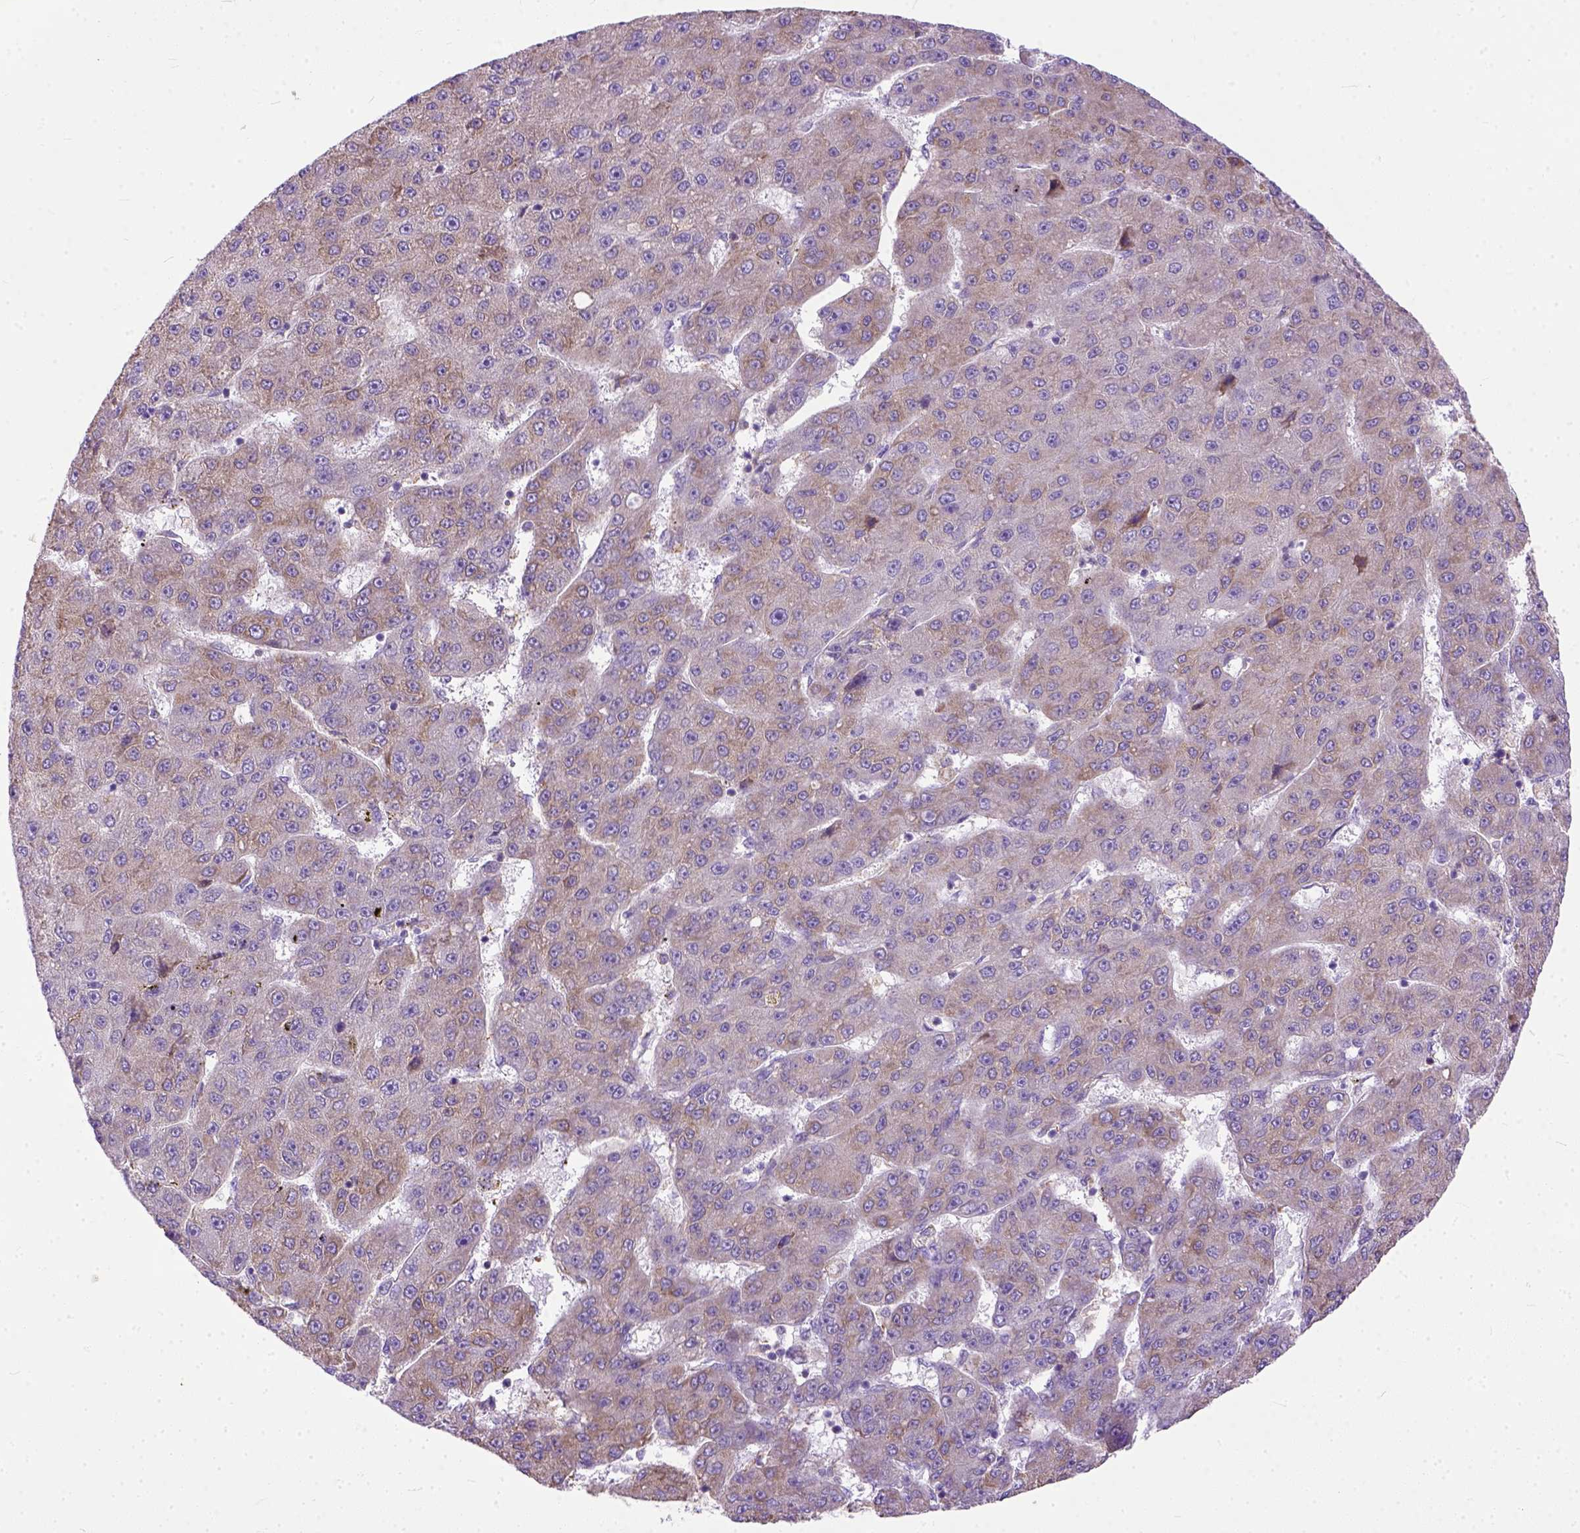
{"staining": {"intensity": "moderate", "quantity": ">75%", "location": "cytoplasmic/membranous"}, "tissue": "liver cancer", "cell_type": "Tumor cells", "image_type": "cancer", "snomed": [{"axis": "morphology", "description": "Carcinoma, Hepatocellular, NOS"}, {"axis": "topography", "description": "Liver"}], "caption": "This photomicrograph displays liver cancer (hepatocellular carcinoma) stained with IHC to label a protein in brown. The cytoplasmic/membranous of tumor cells show moderate positivity for the protein. Nuclei are counter-stained blue.", "gene": "PLK4", "patient": {"sex": "male", "age": 67}}